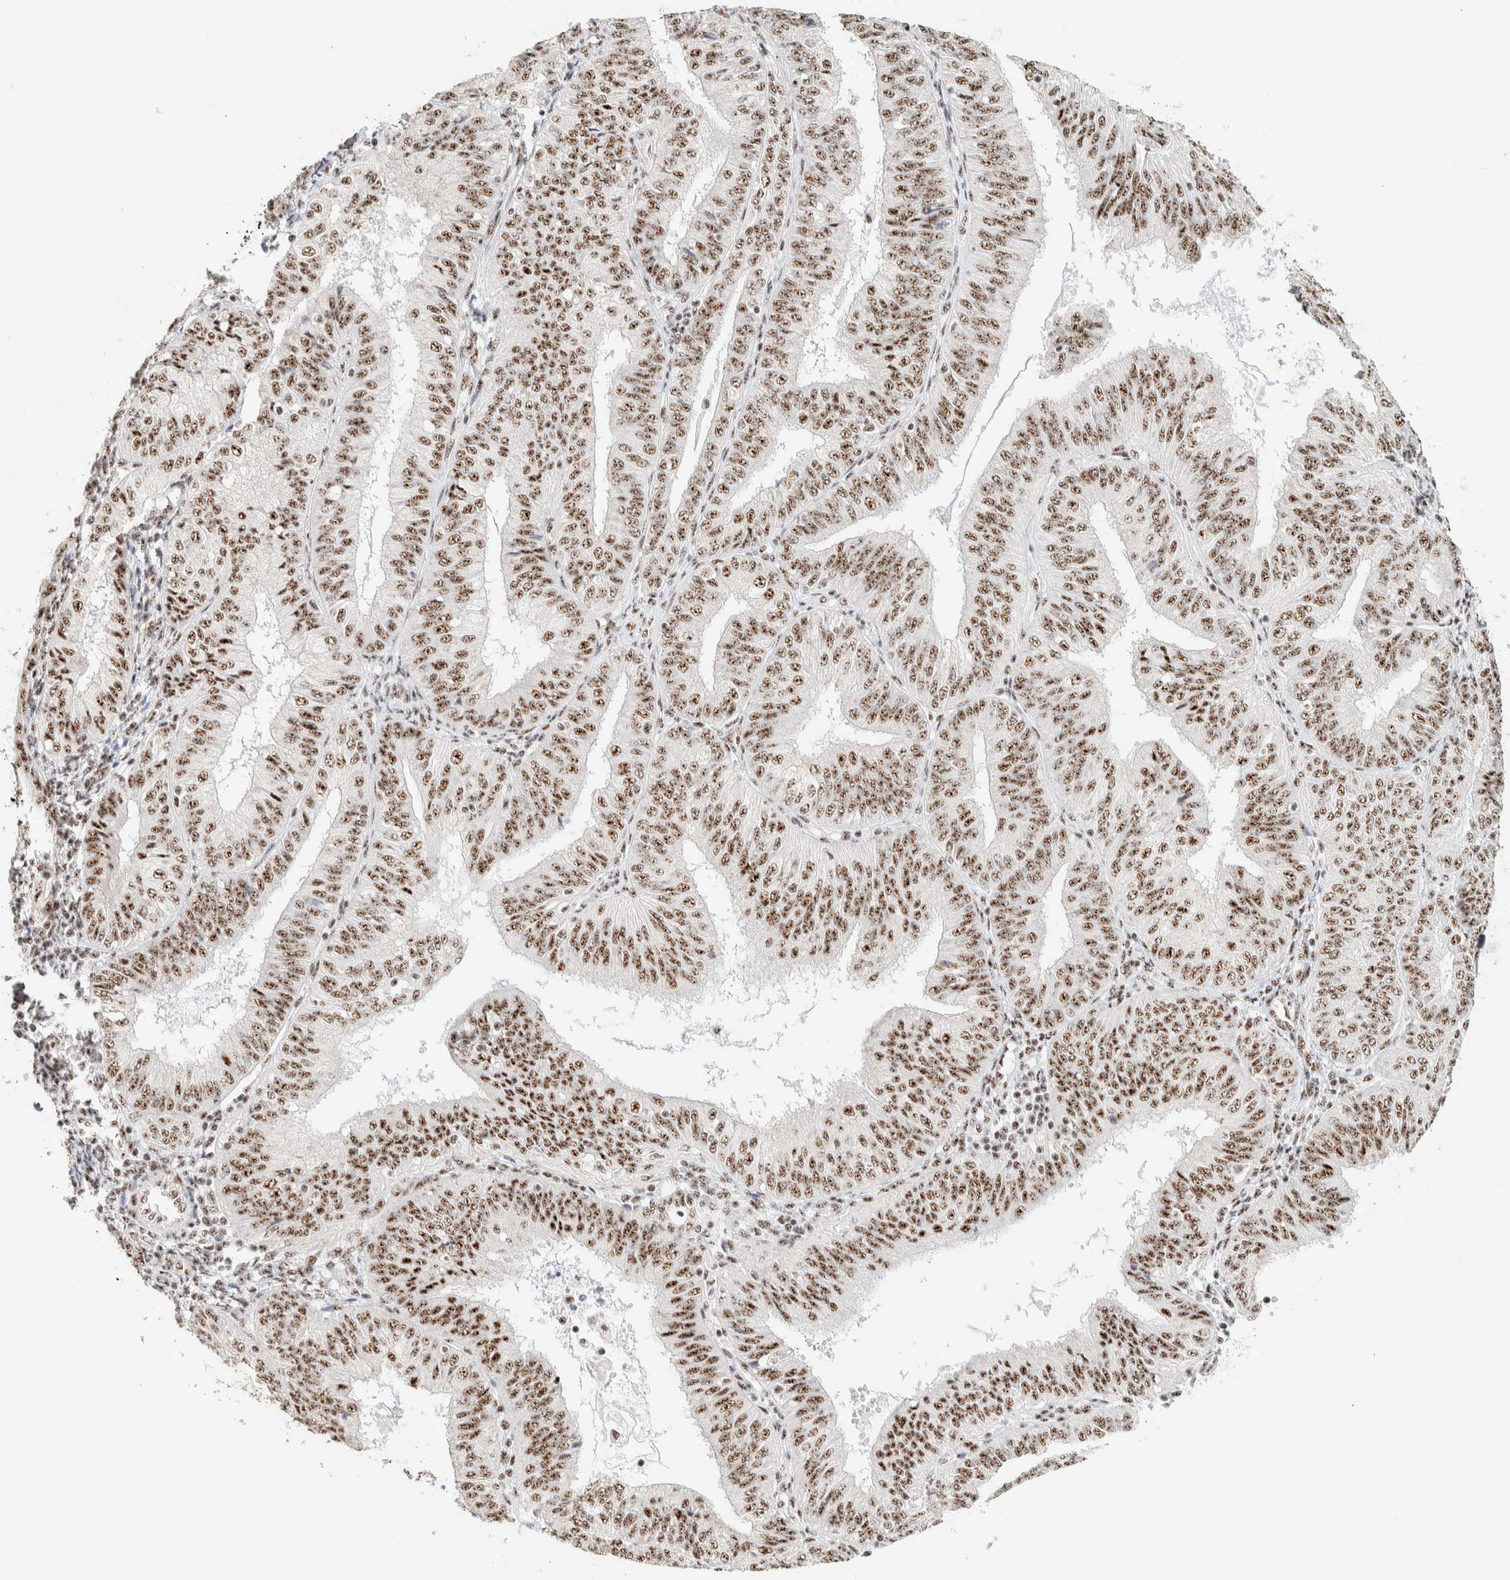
{"staining": {"intensity": "moderate", "quantity": ">75%", "location": "nuclear"}, "tissue": "endometrial cancer", "cell_type": "Tumor cells", "image_type": "cancer", "snomed": [{"axis": "morphology", "description": "Adenocarcinoma, NOS"}, {"axis": "topography", "description": "Endometrium"}], "caption": "Endometrial adenocarcinoma stained with a brown dye reveals moderate nuclear positive positivity in about >75% of tumor cells.", "gene": "SON", "patient": {"sex": "female", "age": 58}}